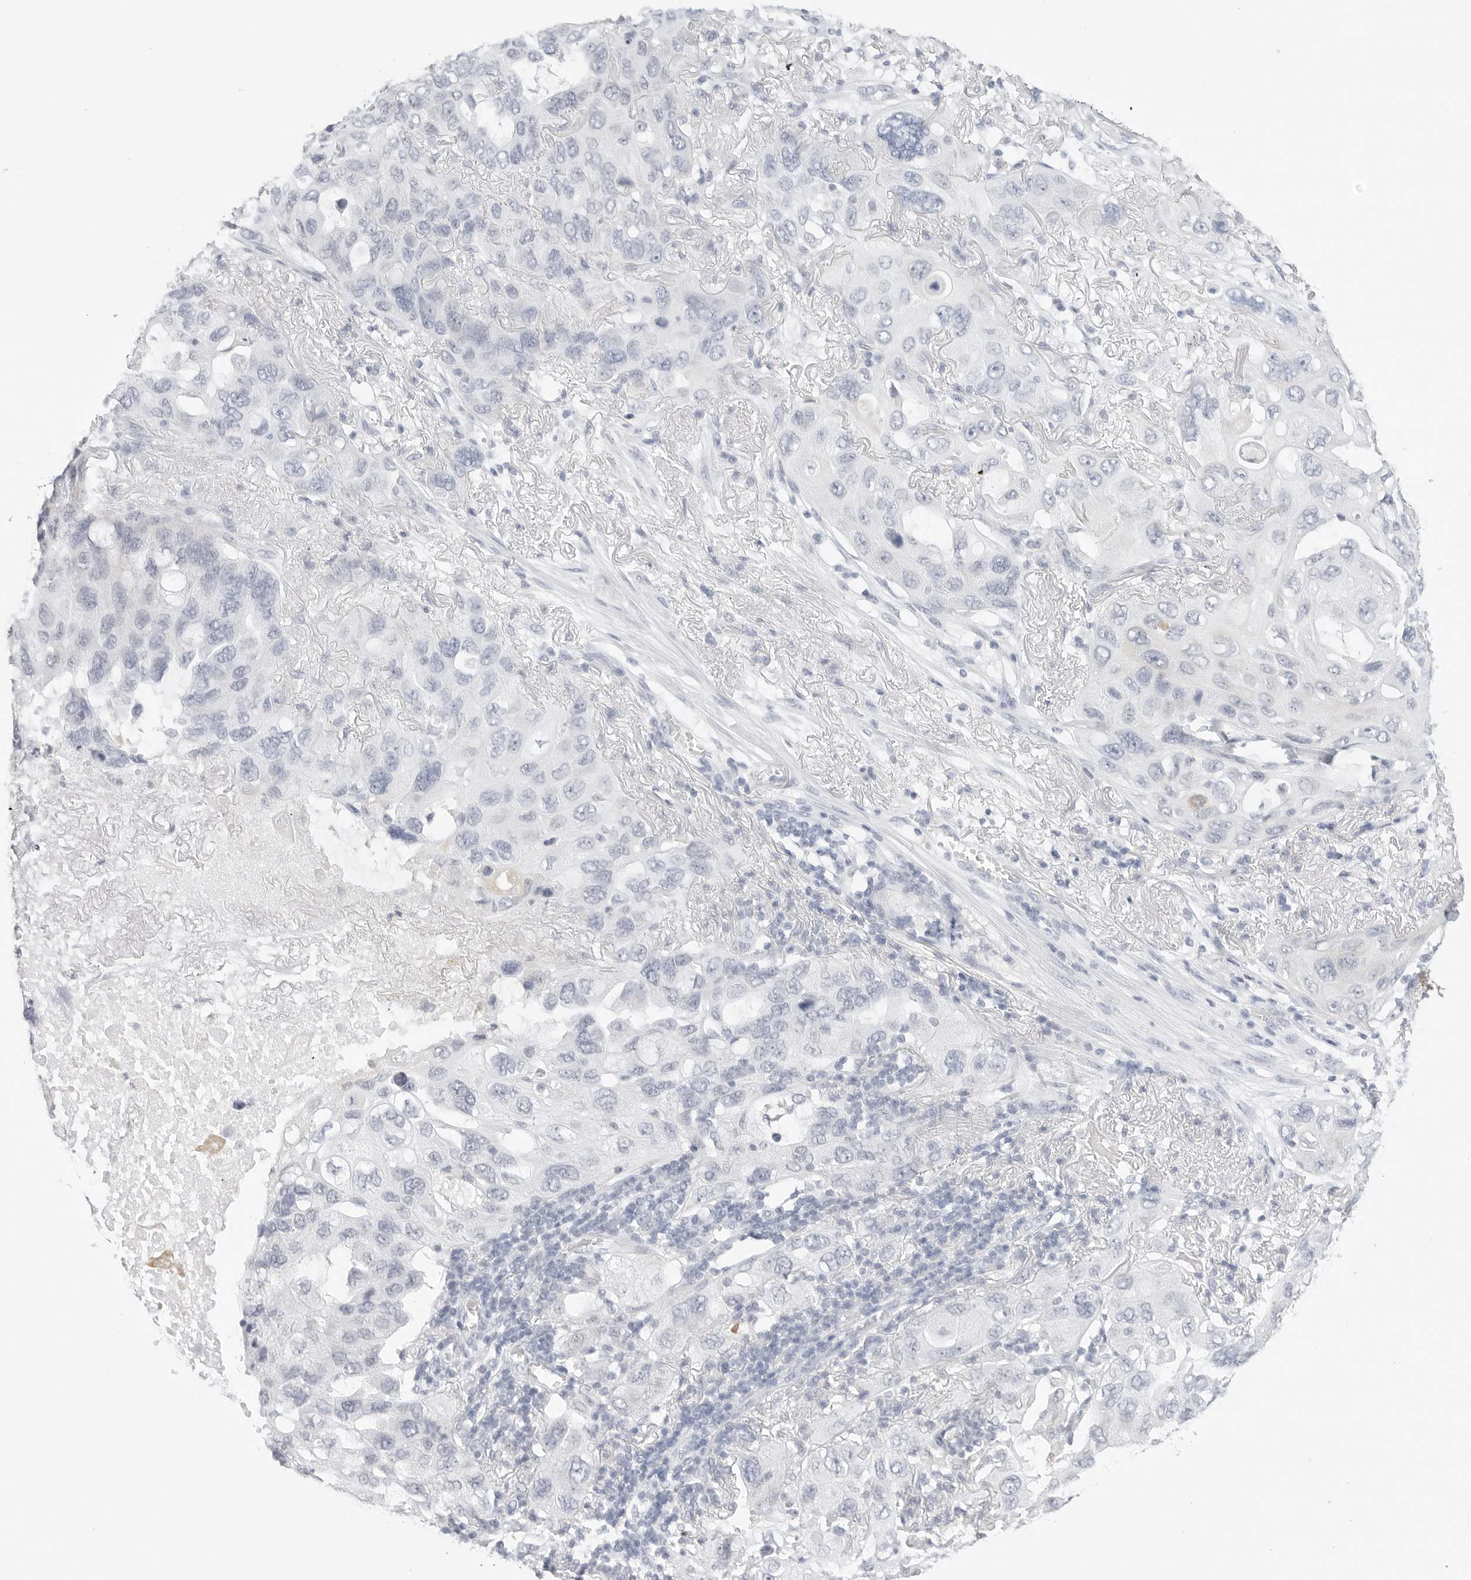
{"staining": {"intensity": "negative", "quantity": "none", "location": "none"}, "tissue": "lung cancer", "cell_type": "Tumor cells", "image_type": "cancer", "snomed": [{"axis": "morphology", "description": "Squamous cell carcinoma, NOS"}, {"axis": "topography", "description": "Lung"}], "caption": "DAB (3,3'-diaminobenzidine) immunohistochemical staining of lung cancer shows no significant staining in tumor cells.", "gene": "HMGCS2", "patient": {"sex": "female", "age": 73}}